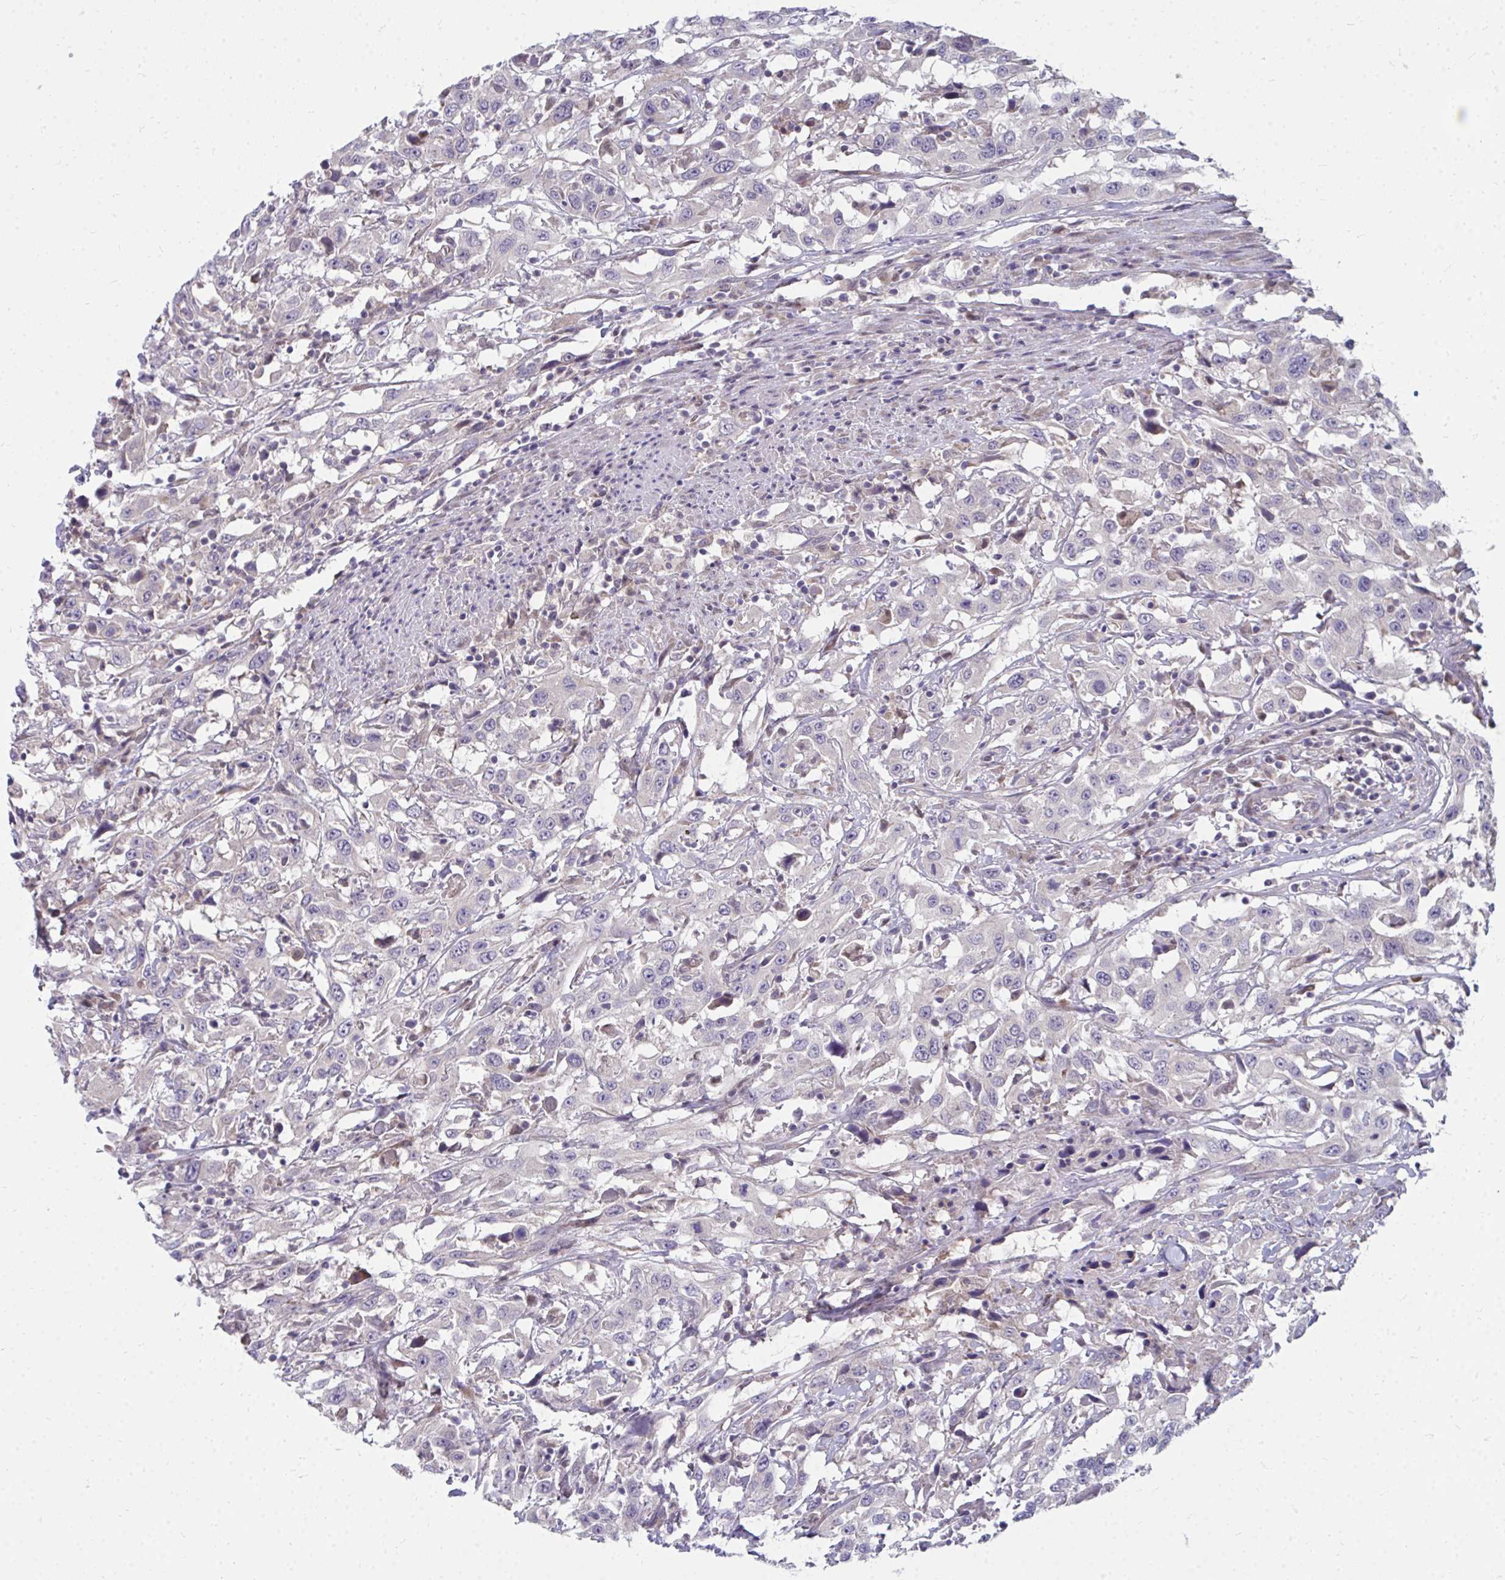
{"staining": {"intensity": "negative", "quantity": "none", "location": "none"}, "tissue": "urothelial cancer", "cell_type": "Tumor cells", "image_type": "cancer", "snomed": [{"axis": "morphology", "description": "Urothelial carcinoma, High grade"}, {"axis": "topography", "description": "Urinary bladder"}], "caption": "Photomicrograph shows no protein expression in tumor cells of high-grade urothelial carcinoma tissue.", "gene": "MROH8", "patient": {"sex": "male", "age": 61}}